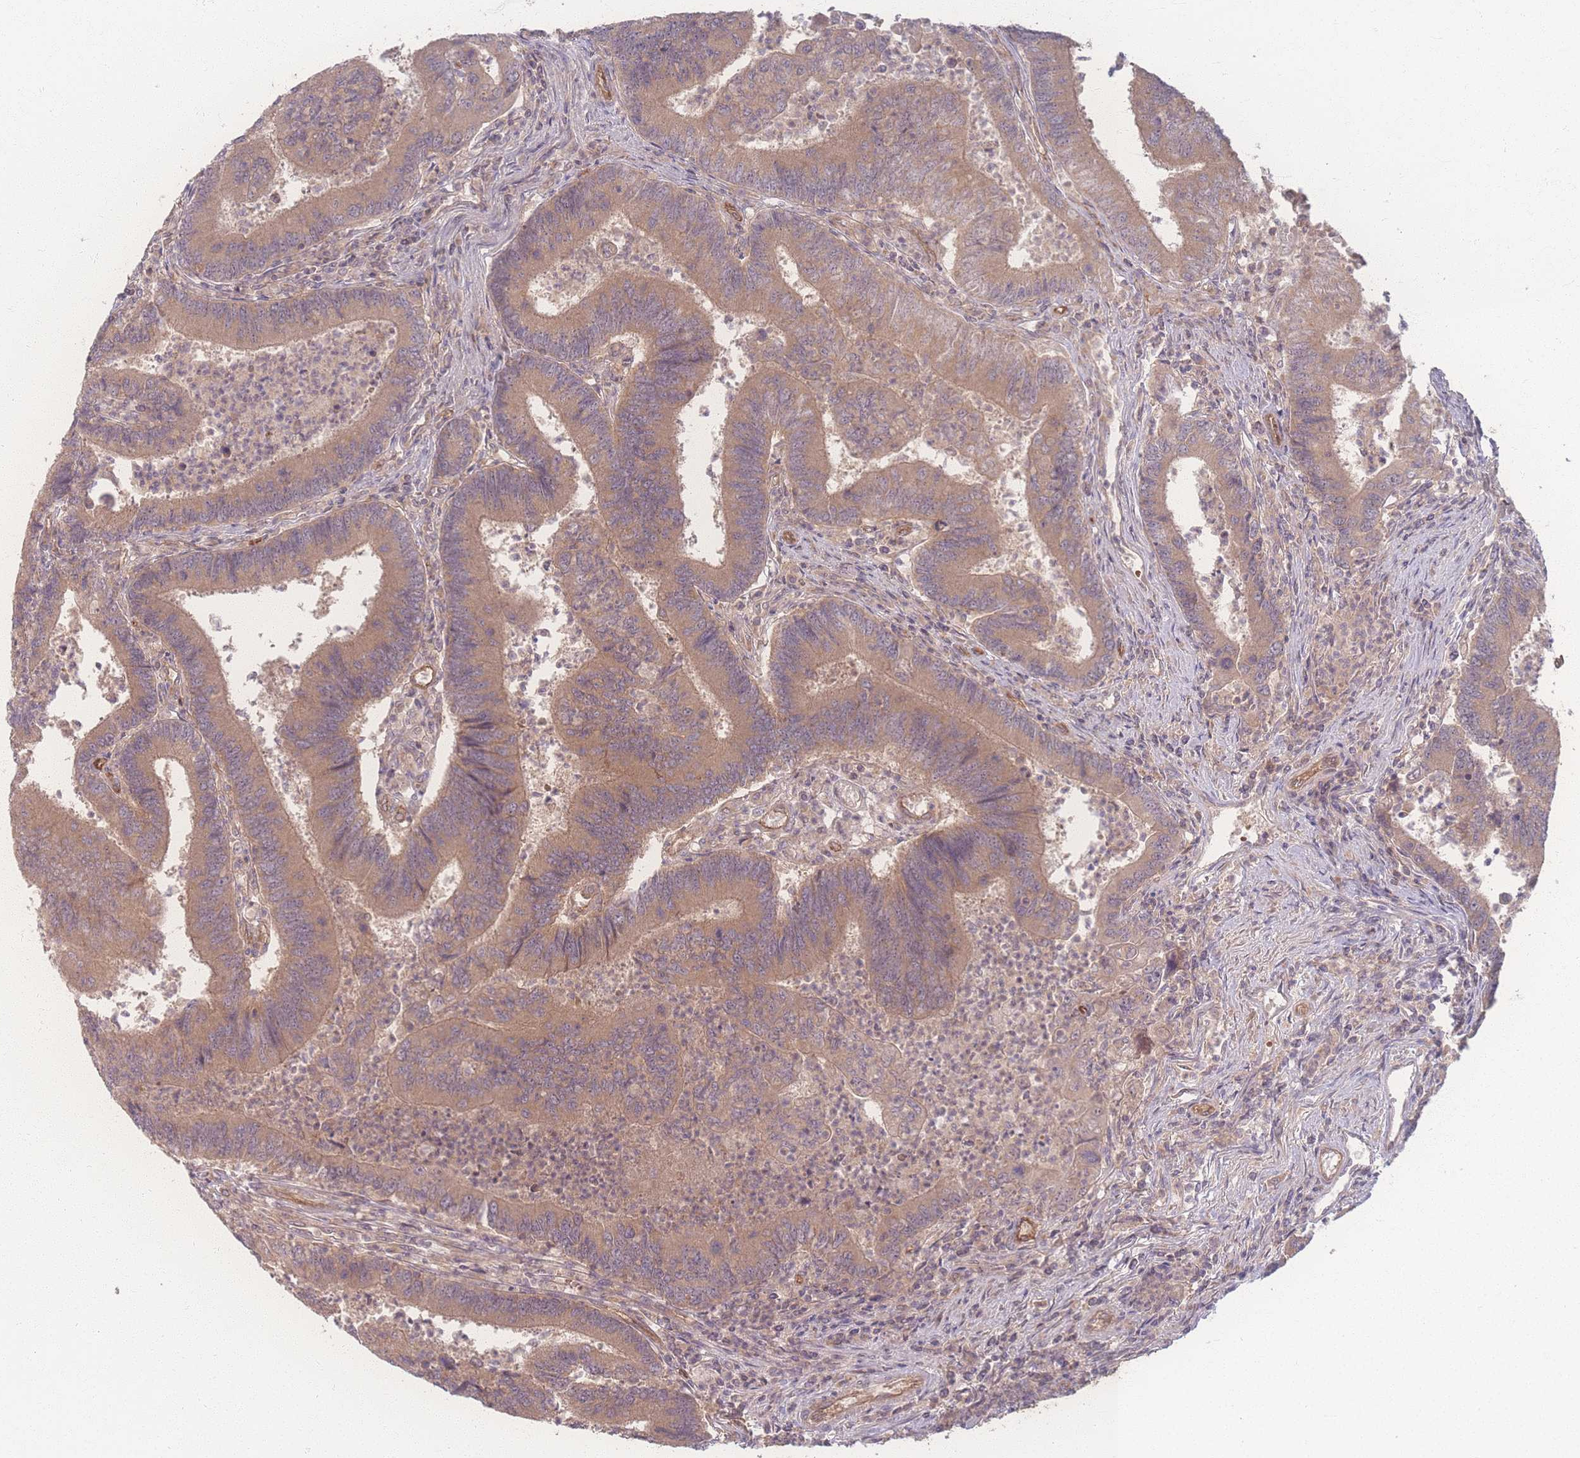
{"staining": {"intensity": "moderate", "quantity": ">75%", "location": "cytoplasmic/membranous"}, "tissue": "colorectal cancer", "cell_type": "Tumor cells", "image_type": "cancer", "snomed": [{"axis": "morphology", "description": "Adenocarcinoma, NOS"}, {"axis": "topography", "description": "Colon"}], "caption": "This is a histology image of immunohistochemistry (IHC) staining of adenocarcinoma (colorectal), which shows moderate staining in the cytoplasmic/membranous of tumor cells.", "gene": "INSR", "patient": {"sex": "female", "age": 67}}